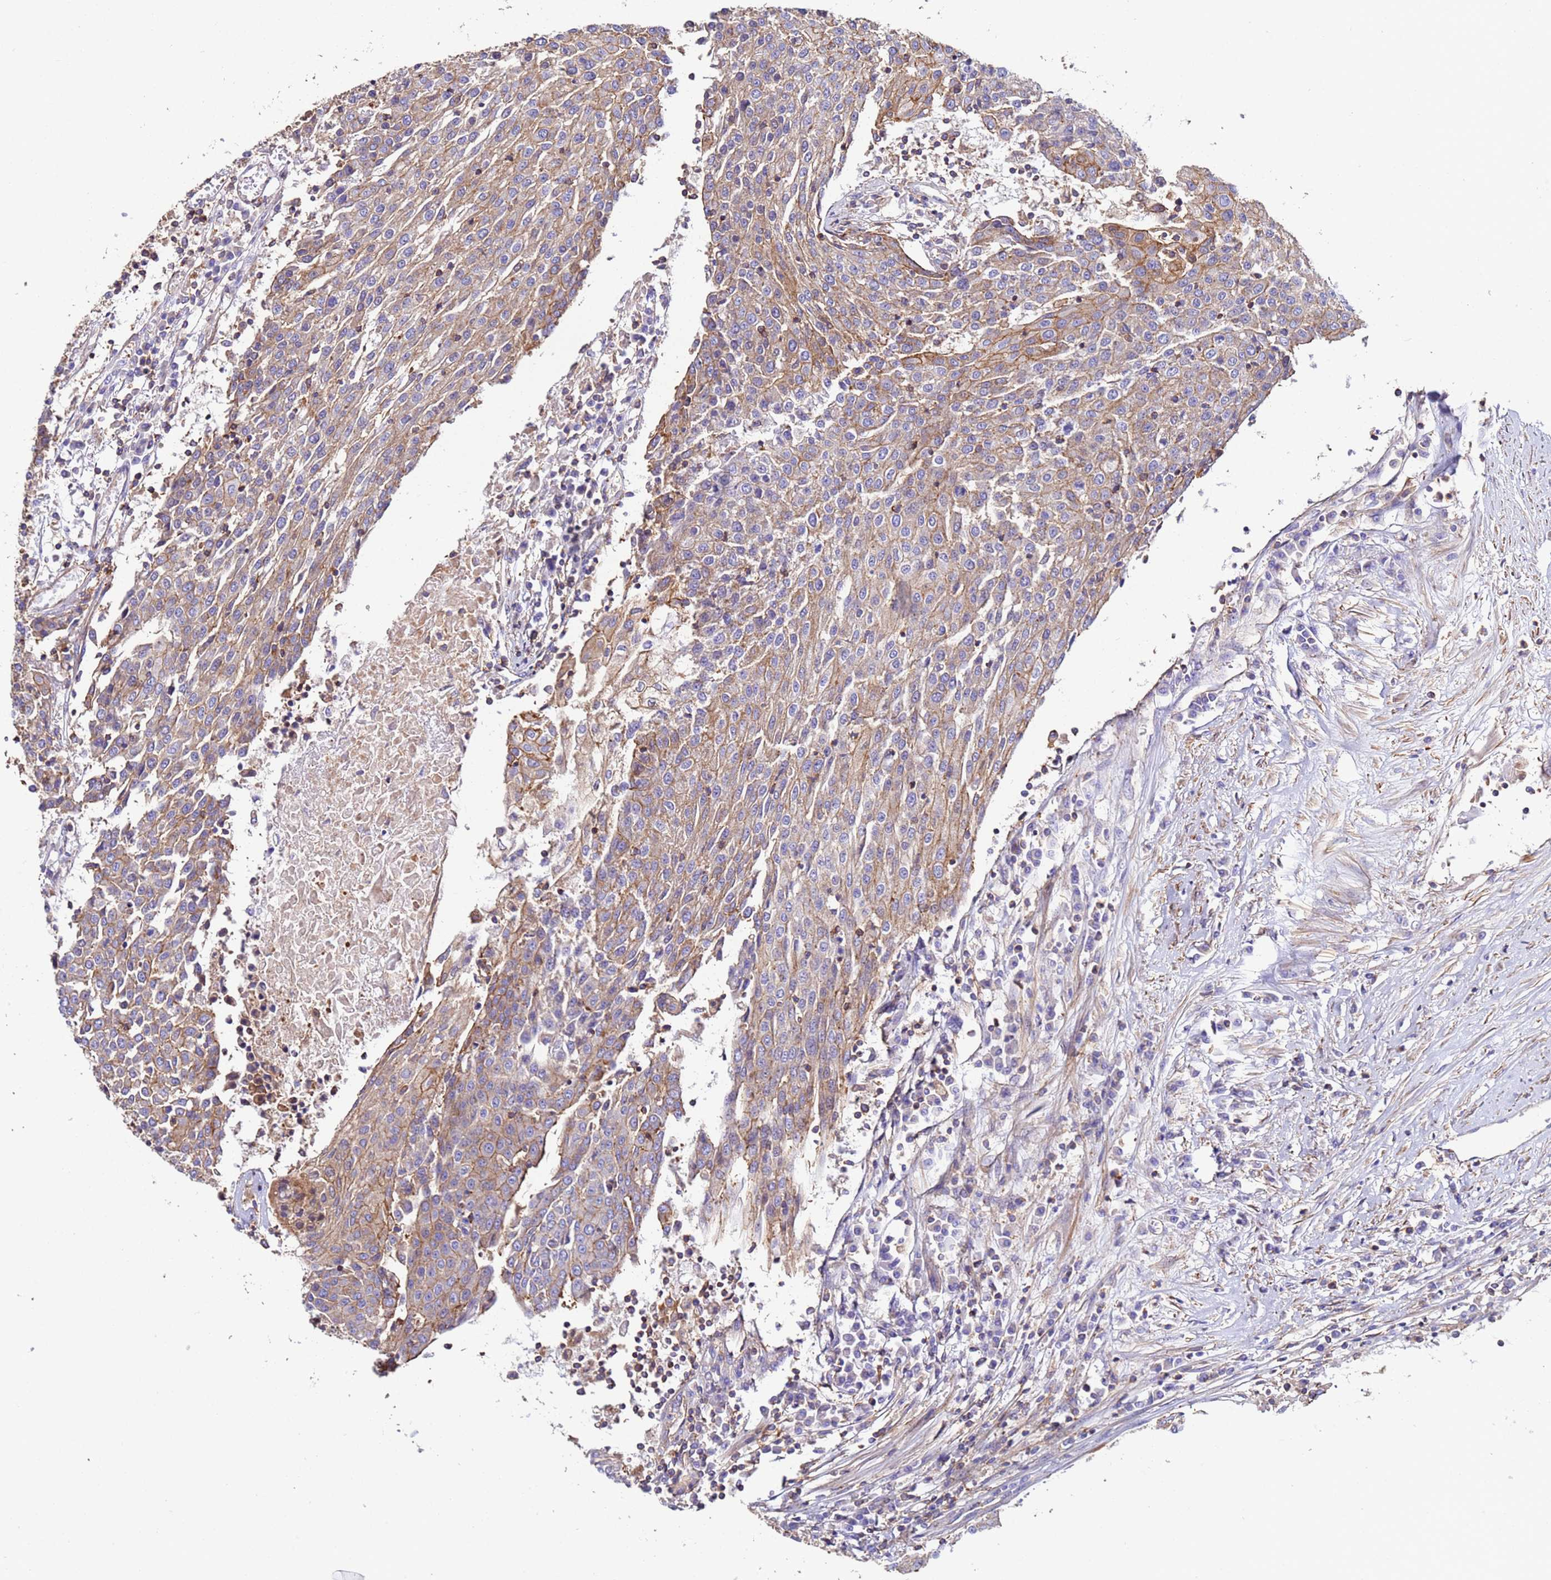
{"staining": {"intensity": "moderate", "quantity": "25%-75%", "location": "cytoplasmic/membranous"}, "tissue": "urothelial cancer", "cell_type": "Tumor cells", "image_type": "cancer", "snomed": [{"axis": "morphology", "description": "Urothelial carcinoma, High grade"}, {"axis": "topography", "description": "Urinary bladder"}], "caption": "Urothelial cancer stained with immunohistochemistry demonstrates moderate cytoplasmic/membranous staining in about 25%-75% of tumor cells.", "gene": "POTEE", "patient": {"sex": "female", "age": 85}}